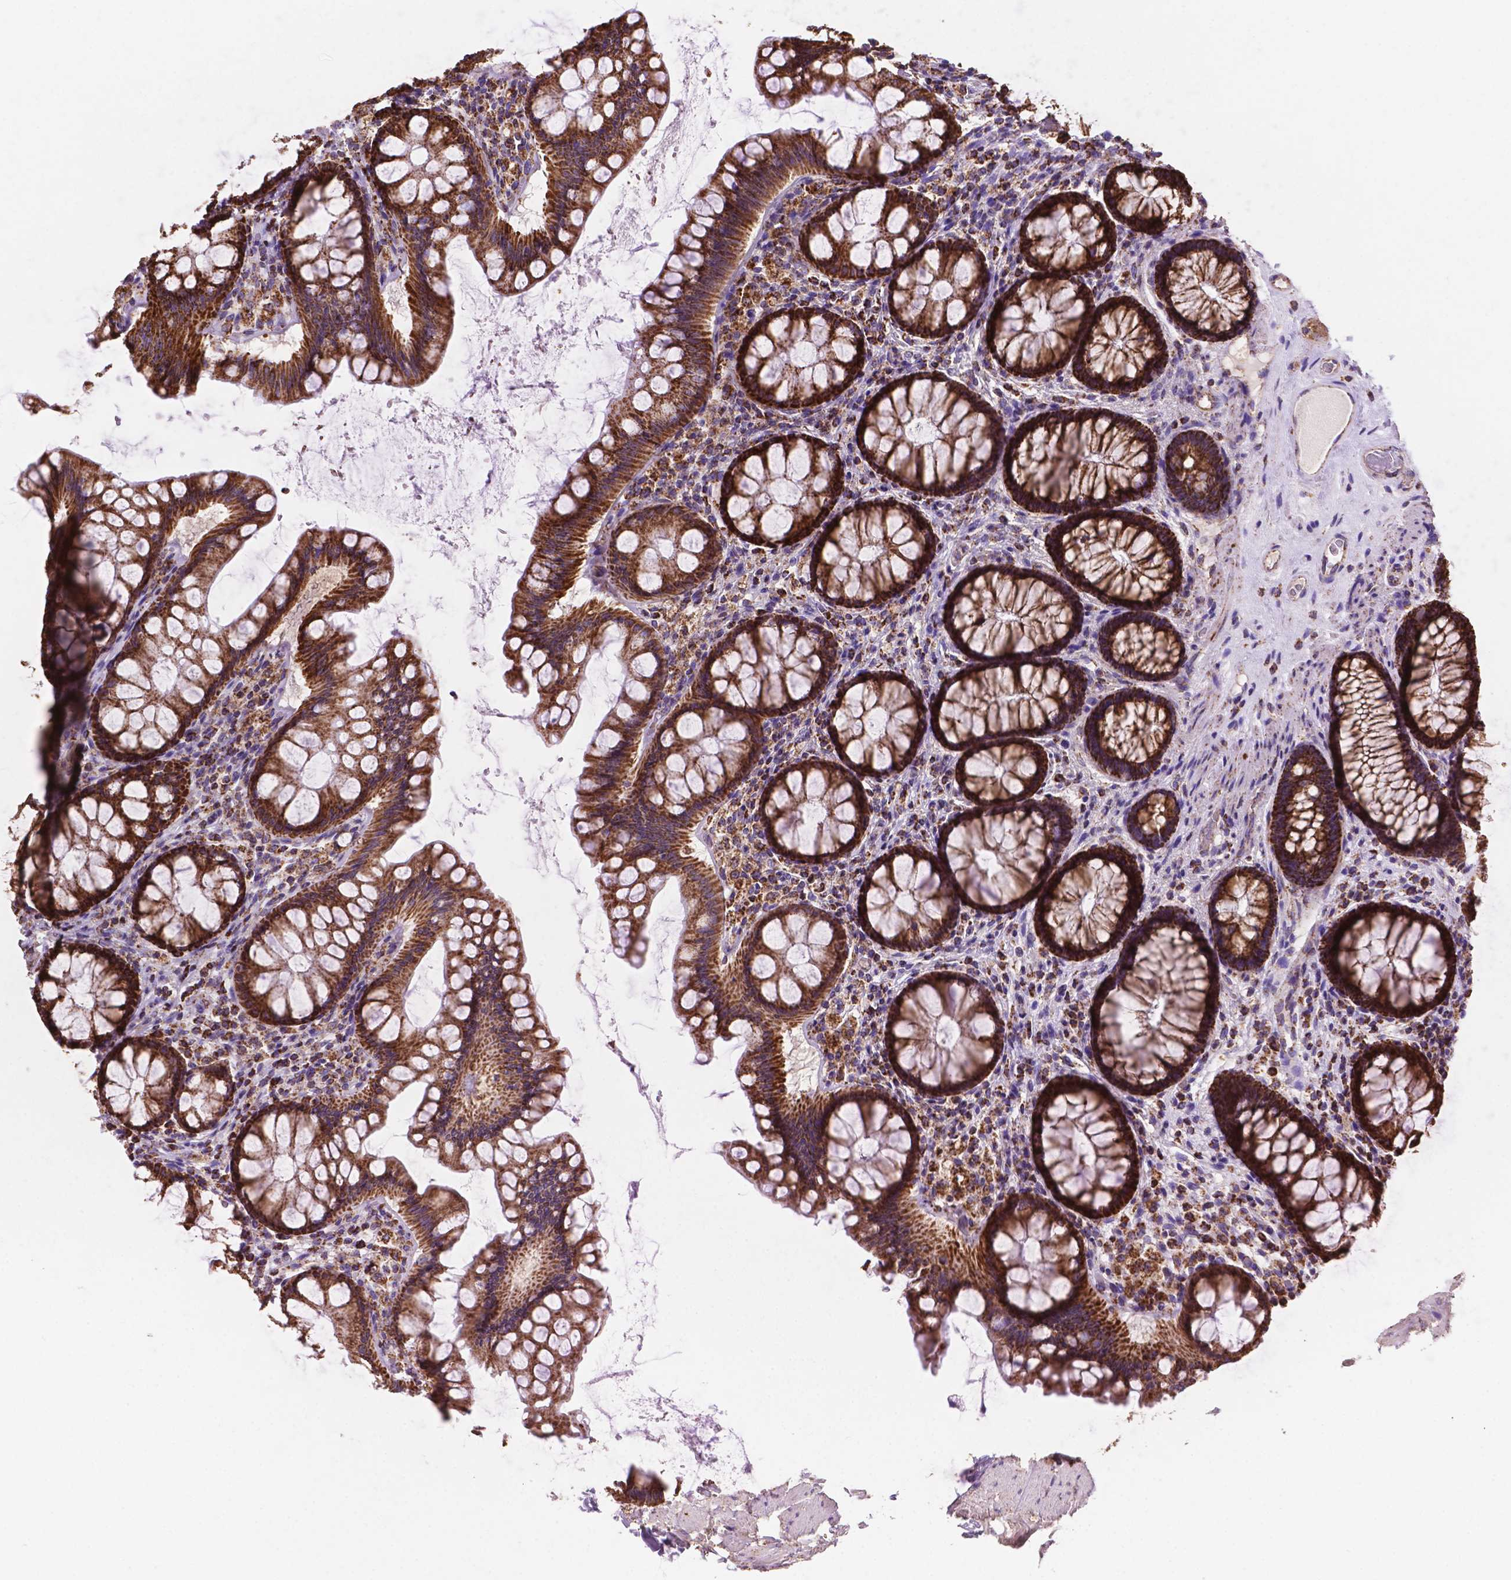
{"staining": {"intensity": "moderate", "quantity": ">75%", "location": "cytoplasmic/membranous"}, "tissue": "colon", "cell_type": "Endothelial cells", "image_type": "normal", "snomed": [{"axis": "morphology", "description": "Normal tissue, NOS"}, {"axis": "topography", "description": "Colon"}], "caption": "IHC micrograph of benign colon: colon stained using immunohistochemistry demonstrates medium levels of moderate protein expression localized specifically in the cytoplasmic/membranous of endothelial cells, appearing as a cytoplasmic/membranous brown color.", "gene": "HSPD1", "patient": {"sex": "female", "age": 65}}